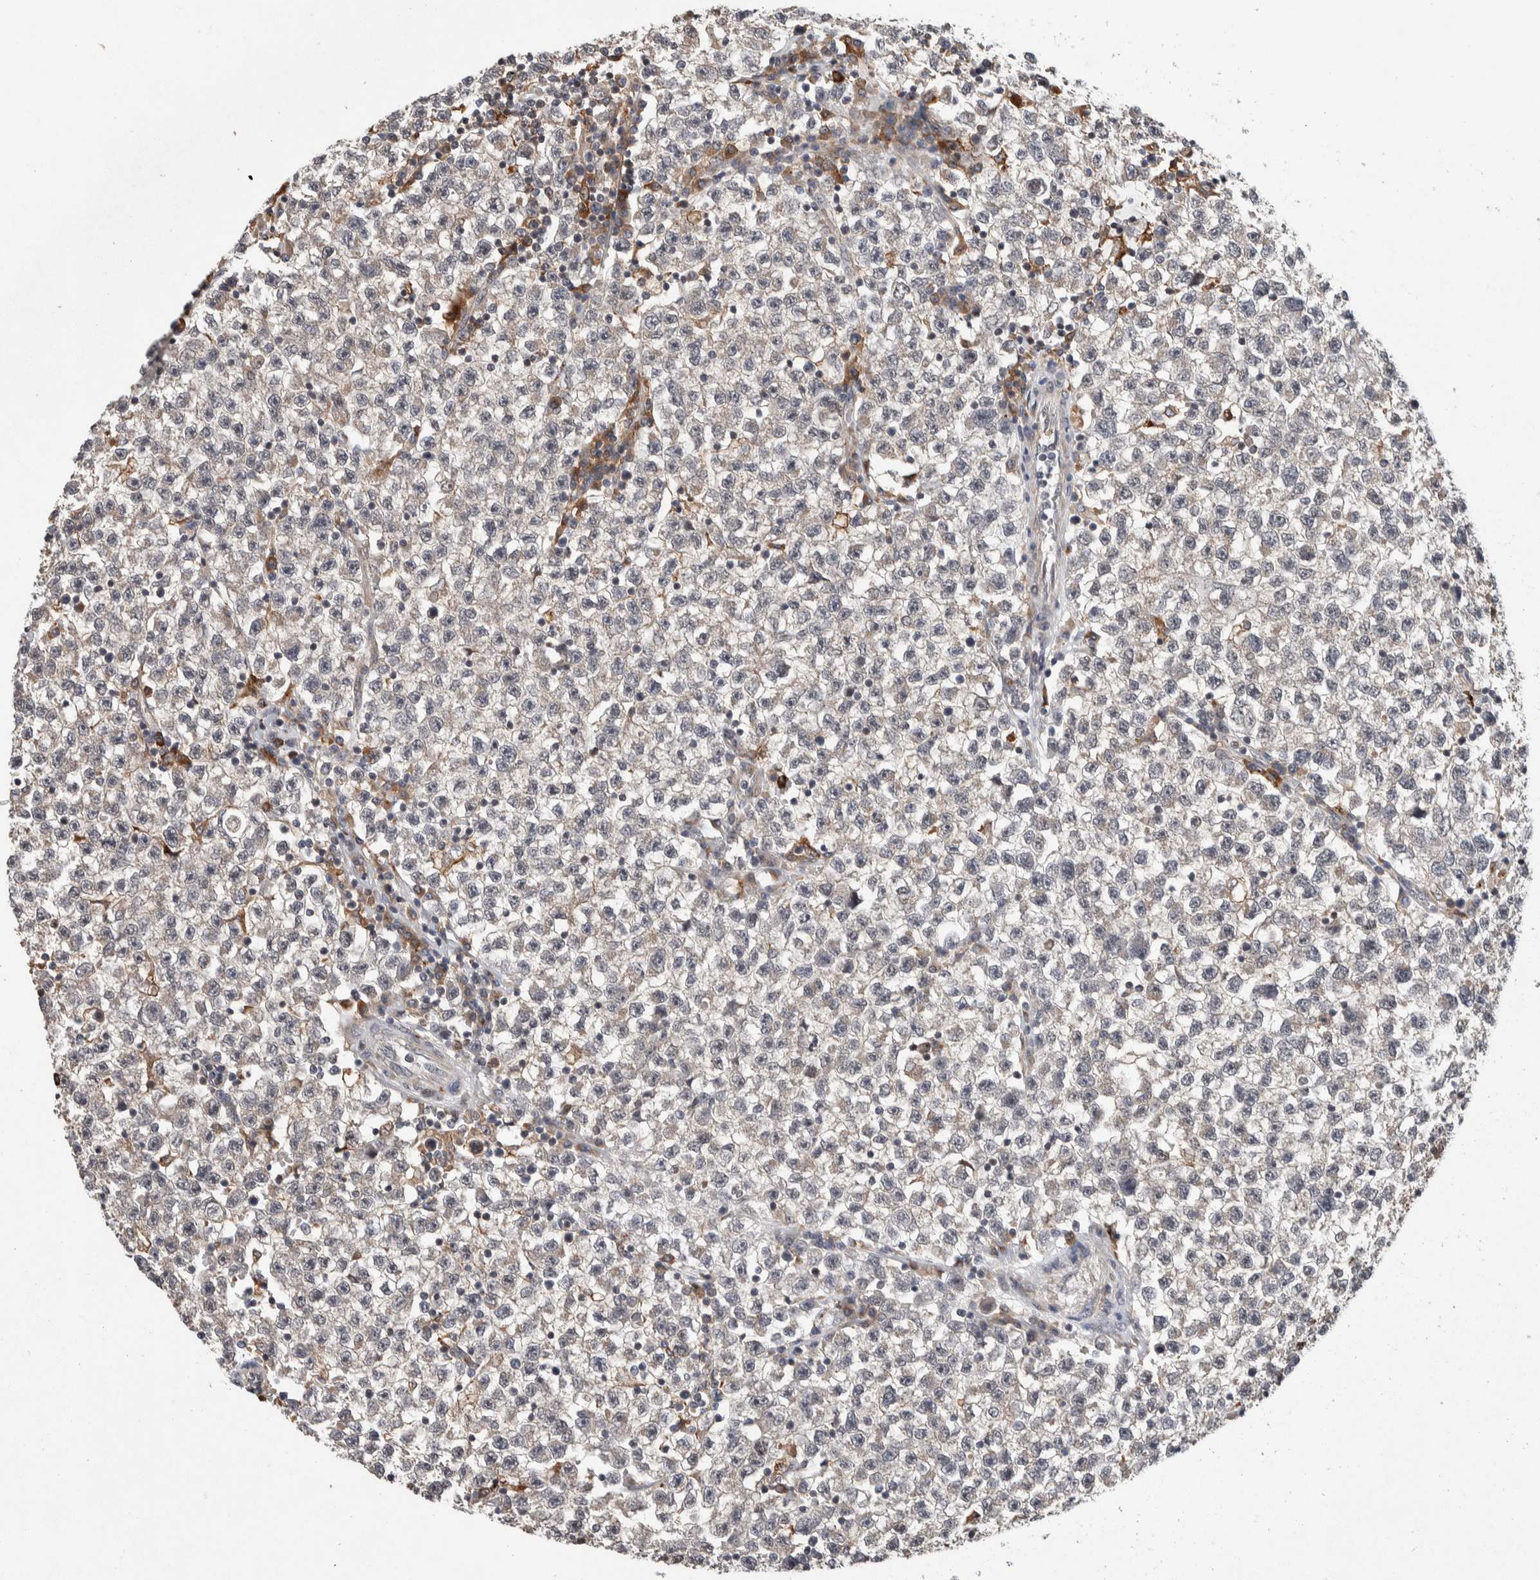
{"staining": {"intensity": "negative", "quantity": "none", "location": "none"}, "tissue": "testis cancer", "cell_type": "Tumor cells", "image_type": "cancer", "snomed": [{"axis": "morphology", "description": "Seminoma, NOS"}, {"axis": "topography", "description": "Testis"}], "caption": "A high-resolution histopathology image shows IHC staining of testis cancer, which reveals no significant positivity in tumor cells.", "gene": "KCNK1", "patient": {"sex": "male", "age": 22}}